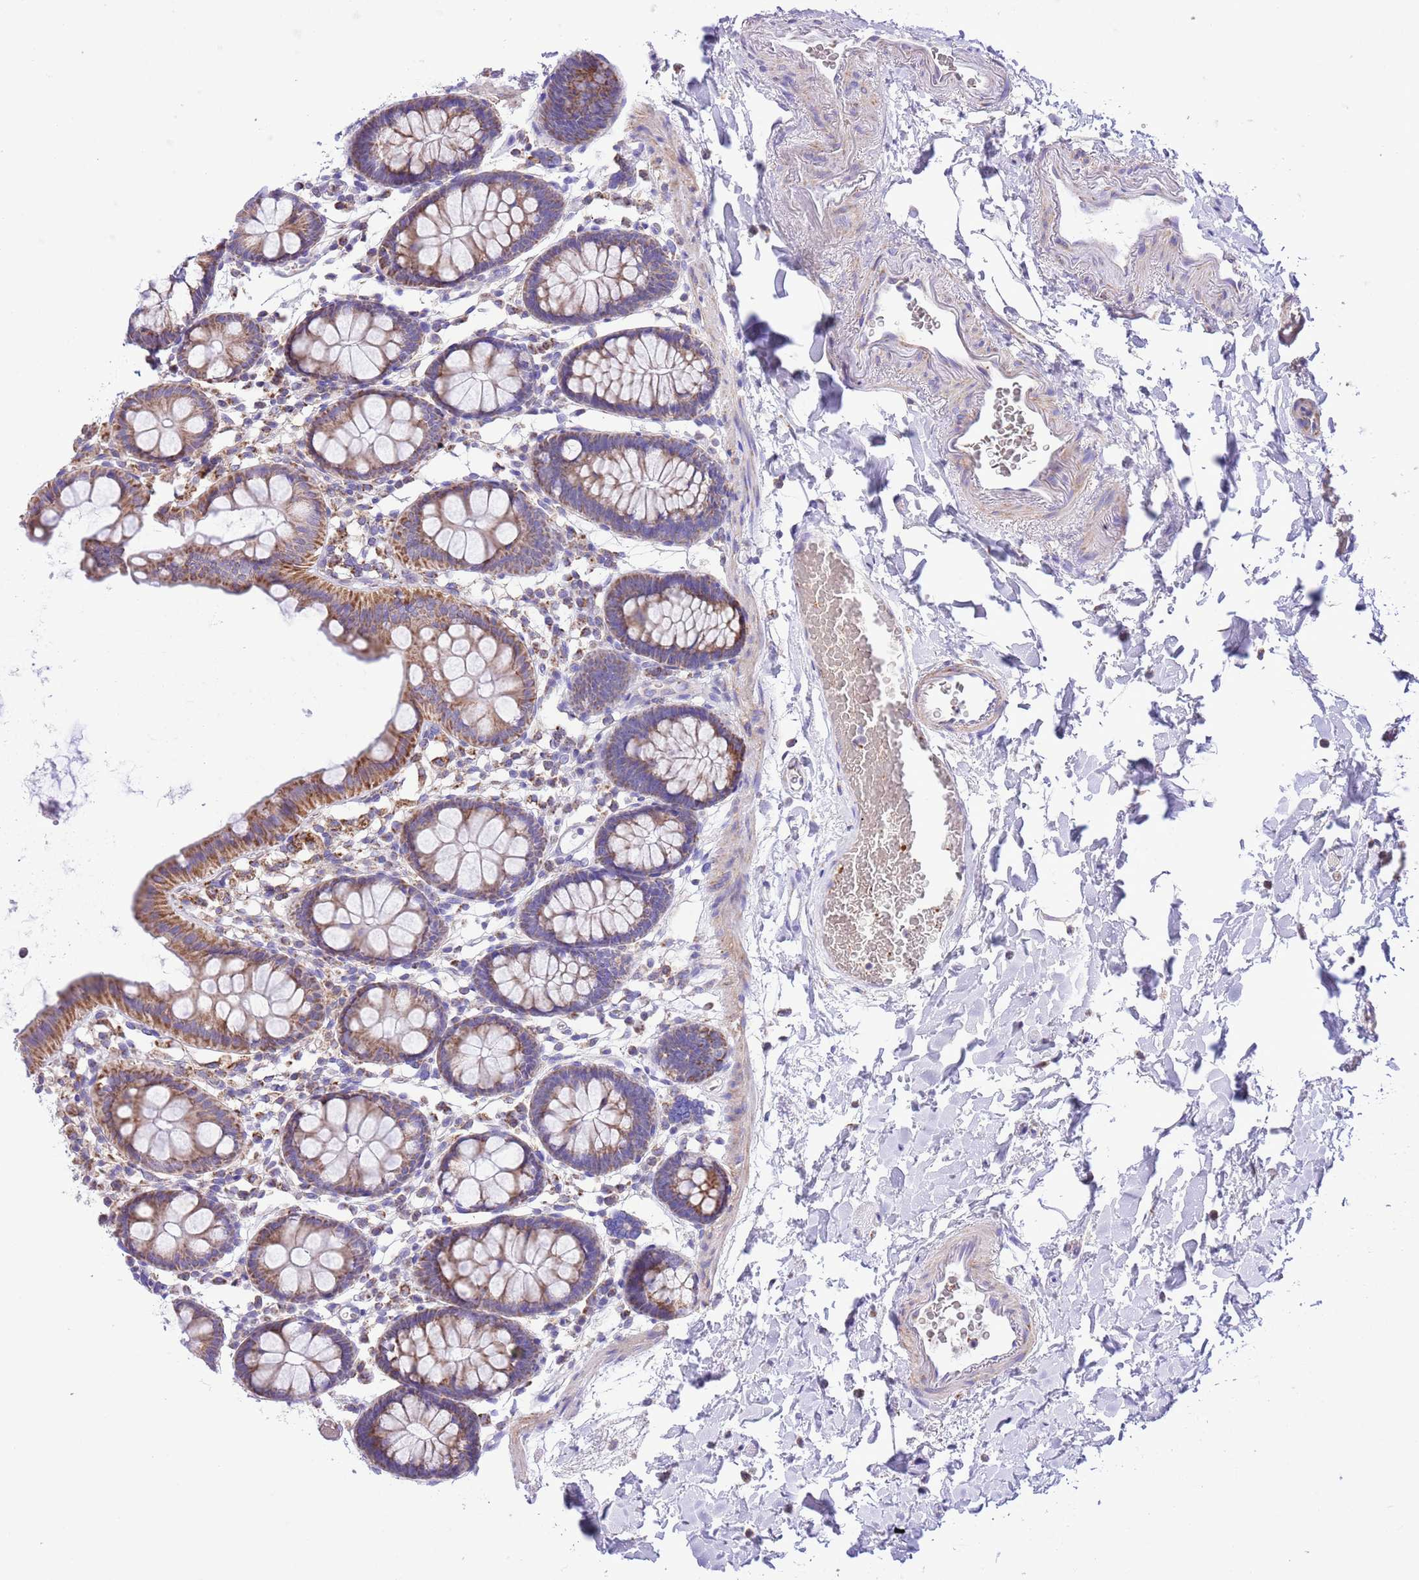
{"staining": {"intensity": "weak", "quantity": "<25%", "location": "cytoplasmic/membranous"}, "tissue": "colon", "cell_type": "Endothelial cells", "image_type": "normal", "snomed": [{"axis": "morphology", "description": "Normal tissue, NOS"}, {"axis": "topography", "description": "Colon"}], "caption": "A high-resolution photomicrograph shows IHC staining of benign colon, which exhibits no significant expression in endothelial cells. (DAB immunohistochemistry with hematoxylin counter stain).", "gene": "SS18L2", "patient": {"sex": "male", "age": 75}}